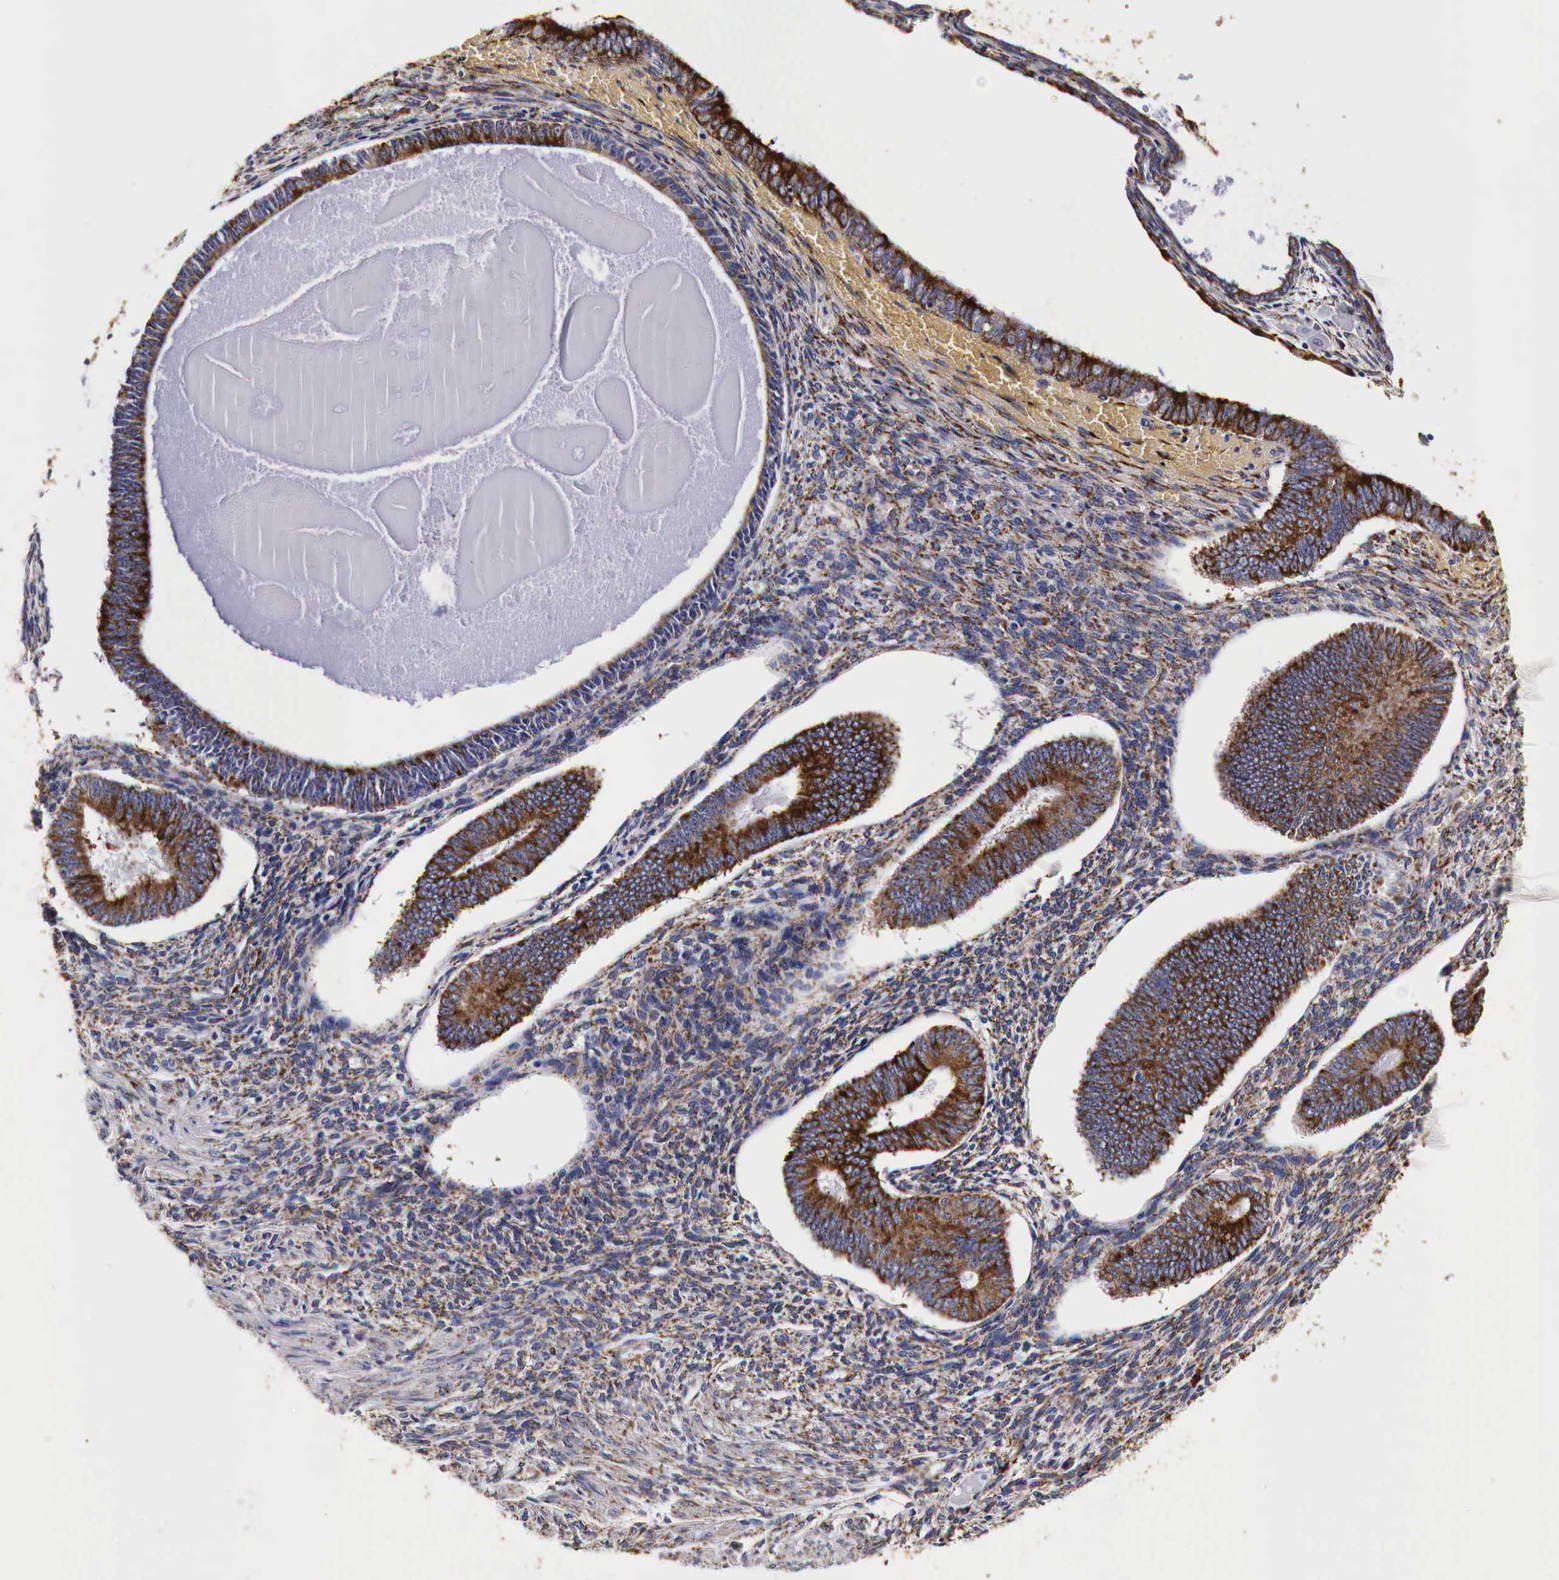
{"staining": {"intensity": "moderate", "quantity": ">75%", "location": "cytoplasmic/membranous"}, "tissue": "endometrium", "cell_type": "Cells in endometrial stroma", "image_type": "normal", "snomed": [{"axis": "morphology", "description": "Normal tissue, NOS"}, {"axis": "topography", "description": "Endometrium"}], "caption": "A photomicrograph of endometrium stained for a protein shows moderate cytoplasmic/membranous brown staining in cells in endometrial stroma. The protein is stained brown, and the nuclei are stained in blue (DAB (3,3'-diaminobenzidine) IHC with brightfield microscopy, high magnification).", "gene": "CKAP4", "patient": {"sex": "female", "age": 82}}